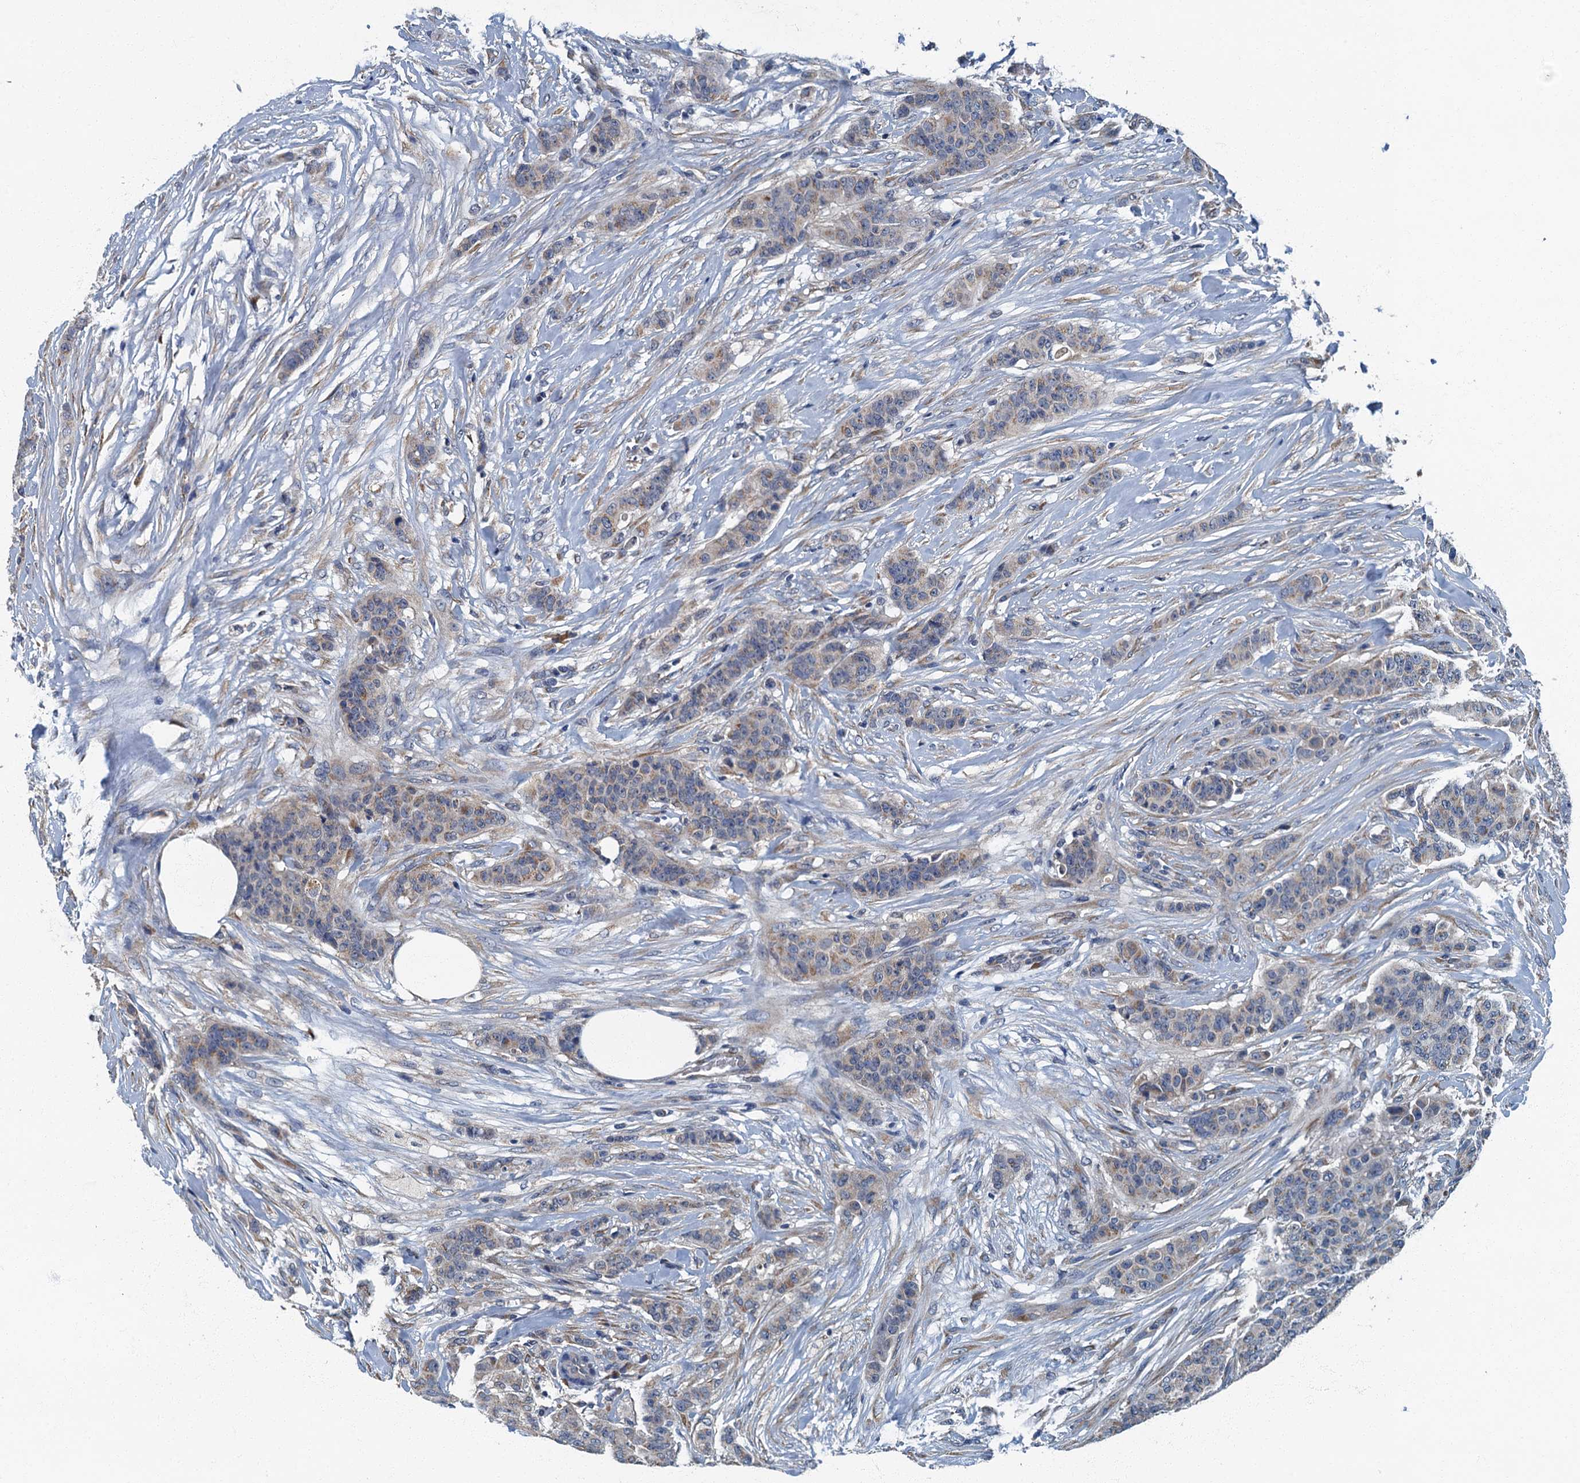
{"staining": {"intensity": "weak", "quantity": "<25%", "location": "cytoplasmic/membranous"}, "tissue": "breast cancer", "cell_type": "Tumor cells", "image_type": "cancer", "snomed": [{"axis": "morphology", "description": "Duct carcinoma"}, {"axis": "topography", "description": "Breast"}], "caption": "Tumor cells show no significant protein staining in breast cancer (intraductal carcinoma).", "gene": "DDX49", "patient": {"sex": "female", "age": 40}}